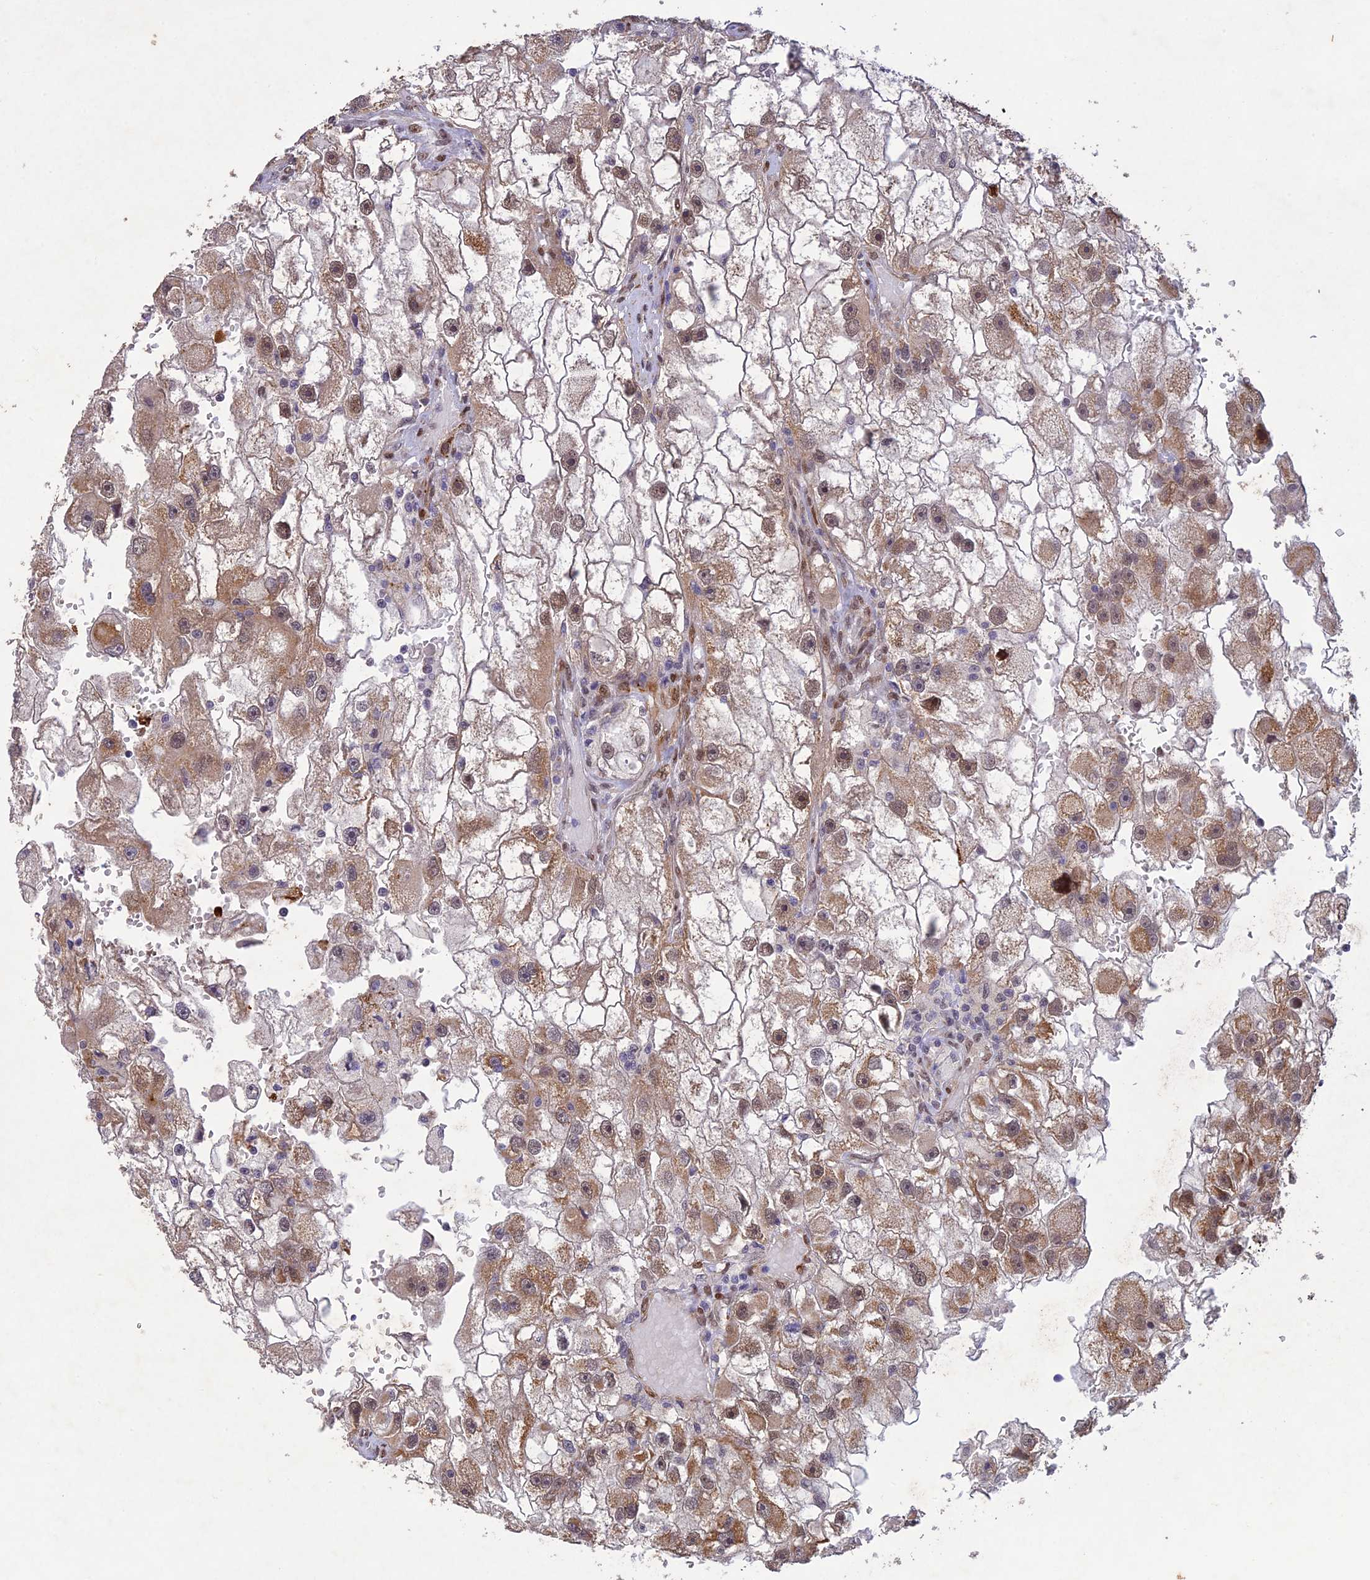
{"staining": {"intensity": "moderate", "quantity": ">75%", "location": "cytoplasmic/membranous,nuclear"}, "tissue": "renal cancer", "cell_type": "Tumor cells", "image_type": "cancer", "snomed": [{"axis": "morphology", "description": "Adenocarcinoma, NOS"}, {"axis": "topography", "description": "Kidney"}], "caption": "The image reveals immunohistochemical staining of adenocarcinoma (renal). There is moderate cytoplasmic/membranous and nuclear positivity is identified in approximately >75% of tumor cells.", "gene": "WDR55", "patient": {"sex": "male", "age": 63}}